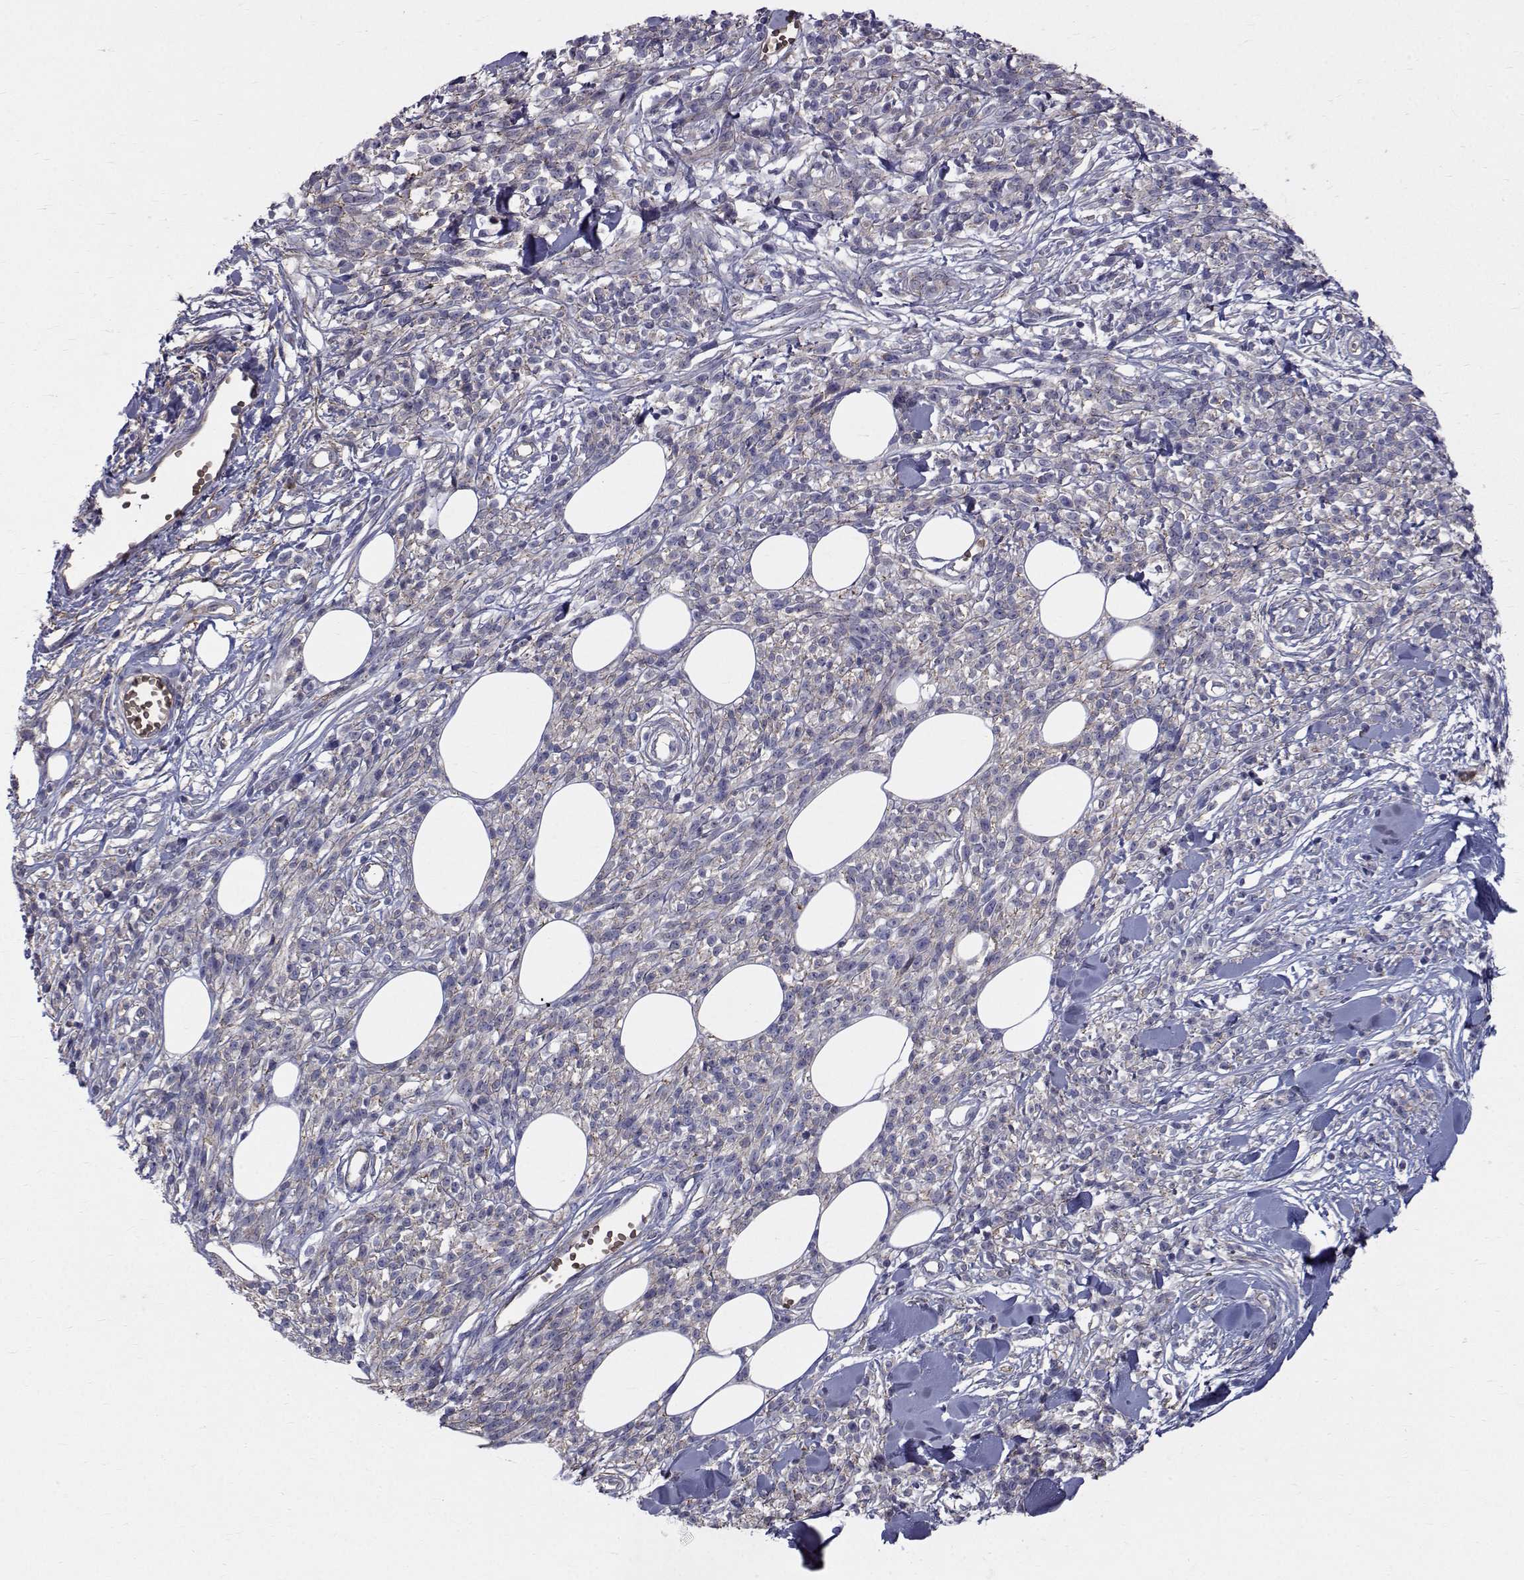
{"staining": {"intensity": "weak", "quantity": "25%-75%", "location": "cytoplasmic/membranous"}, "tissue": "melanoma", "cell_type": "Tumor cells", "image_type": "cancer", "snomed": [{"axis": "morphology", "description": "Malignant melanoma, NOS"}, {"axis": "topography", "description": "Skin"}, {"axis": "topography", "description": "Skin of trunk"}], "caption": "The immunohistochemical stain shows weak cytoplasmic/membranous expression in tumor cells of malignant melanoma tissue.", "gene": "QPCT", "patient": {"sex": "male", "age": 74}}